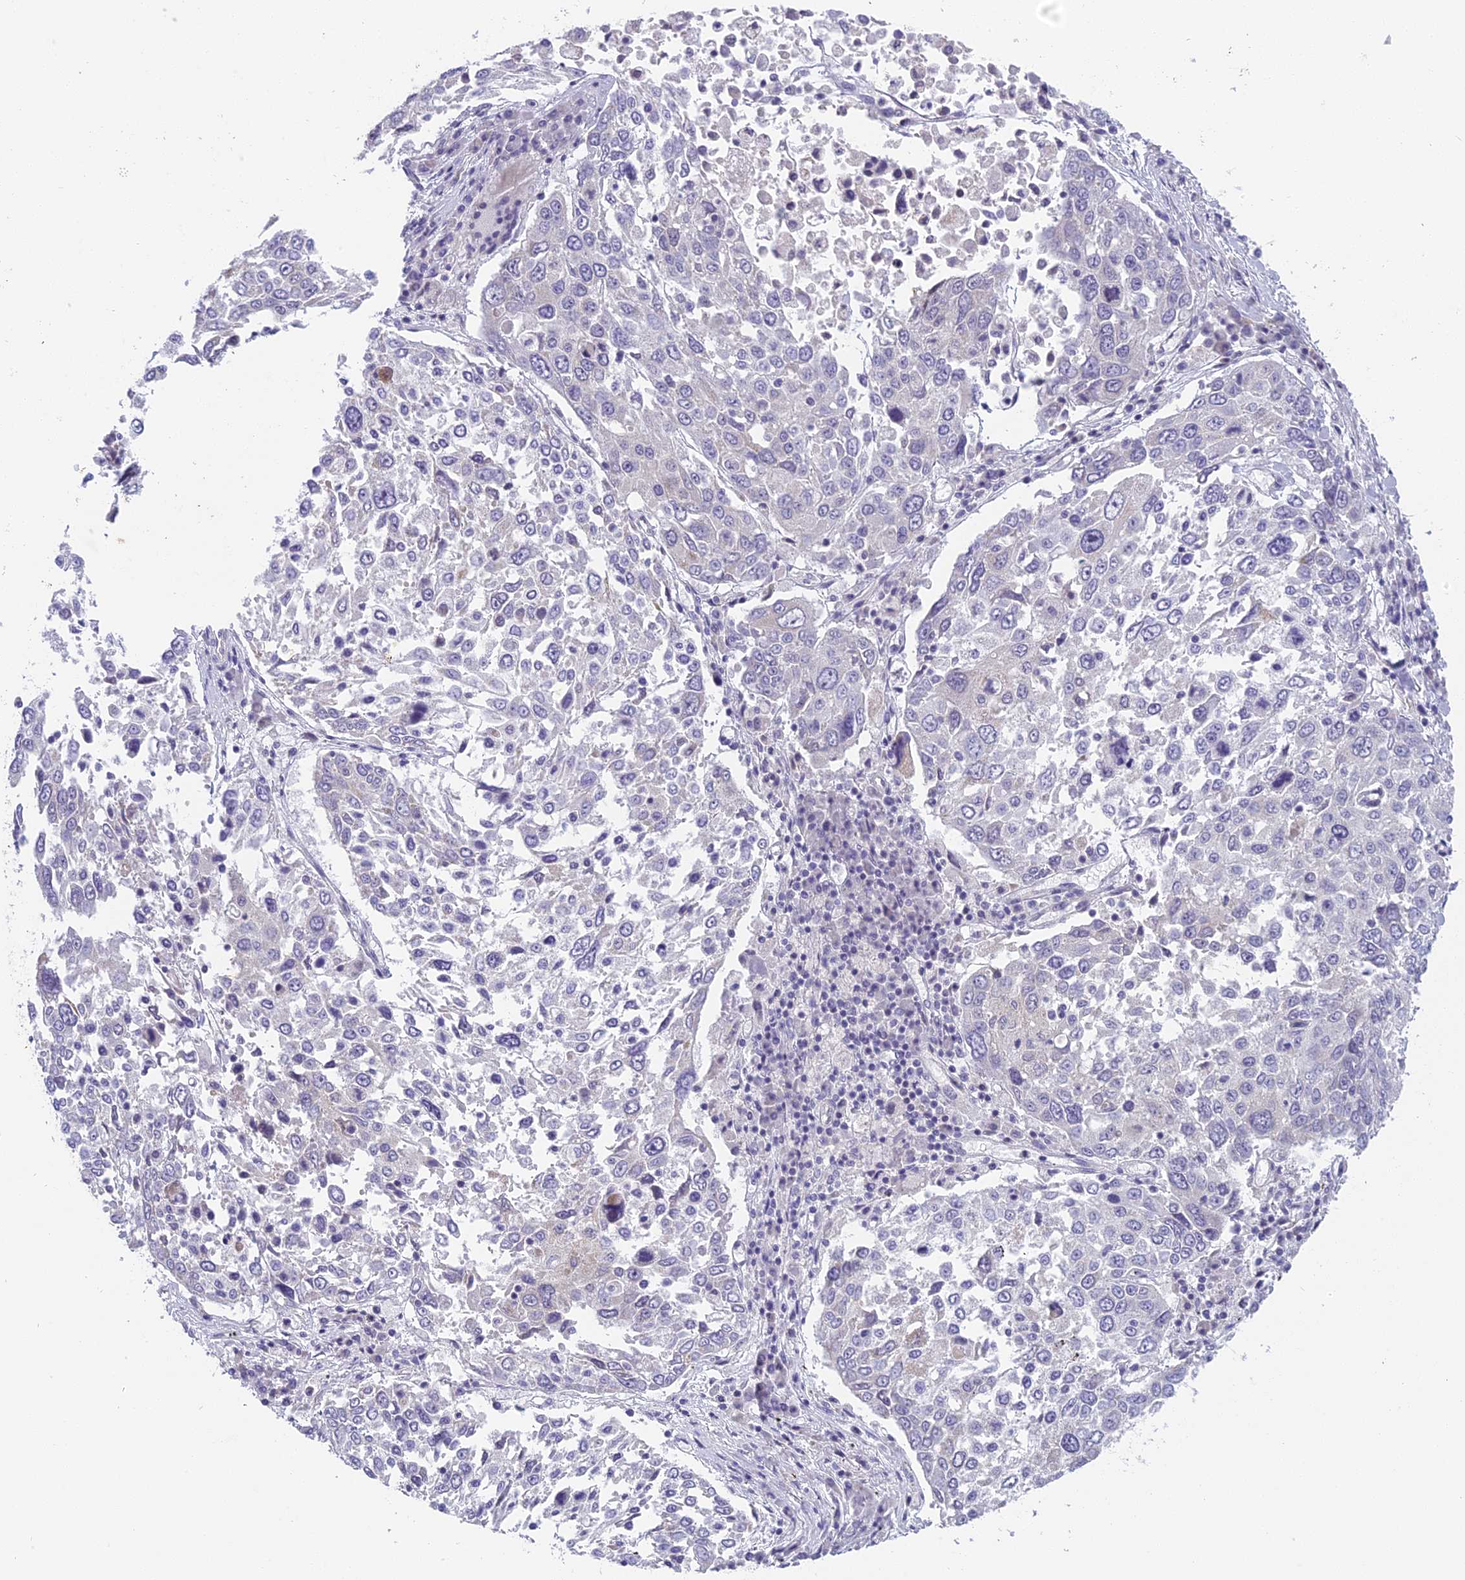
{"staining": {"intensity": "negative", "quantity": "none", "location": "none"}, "tissue": "lung cancer", "cell_type": "Tumor cells", "image_type": "cancer", "snomed": [{"axis": "morphology", "description": "Squamous cell carcinoma, NOS"}, {"axis": "topography", "description": "Lung"}], "caption": "Lung cancer stained for a protein using IHC demonstrates no expression tumor cells.", "gene": "ARHGEF37", "patient": {"sex": "male", "age": 65}}